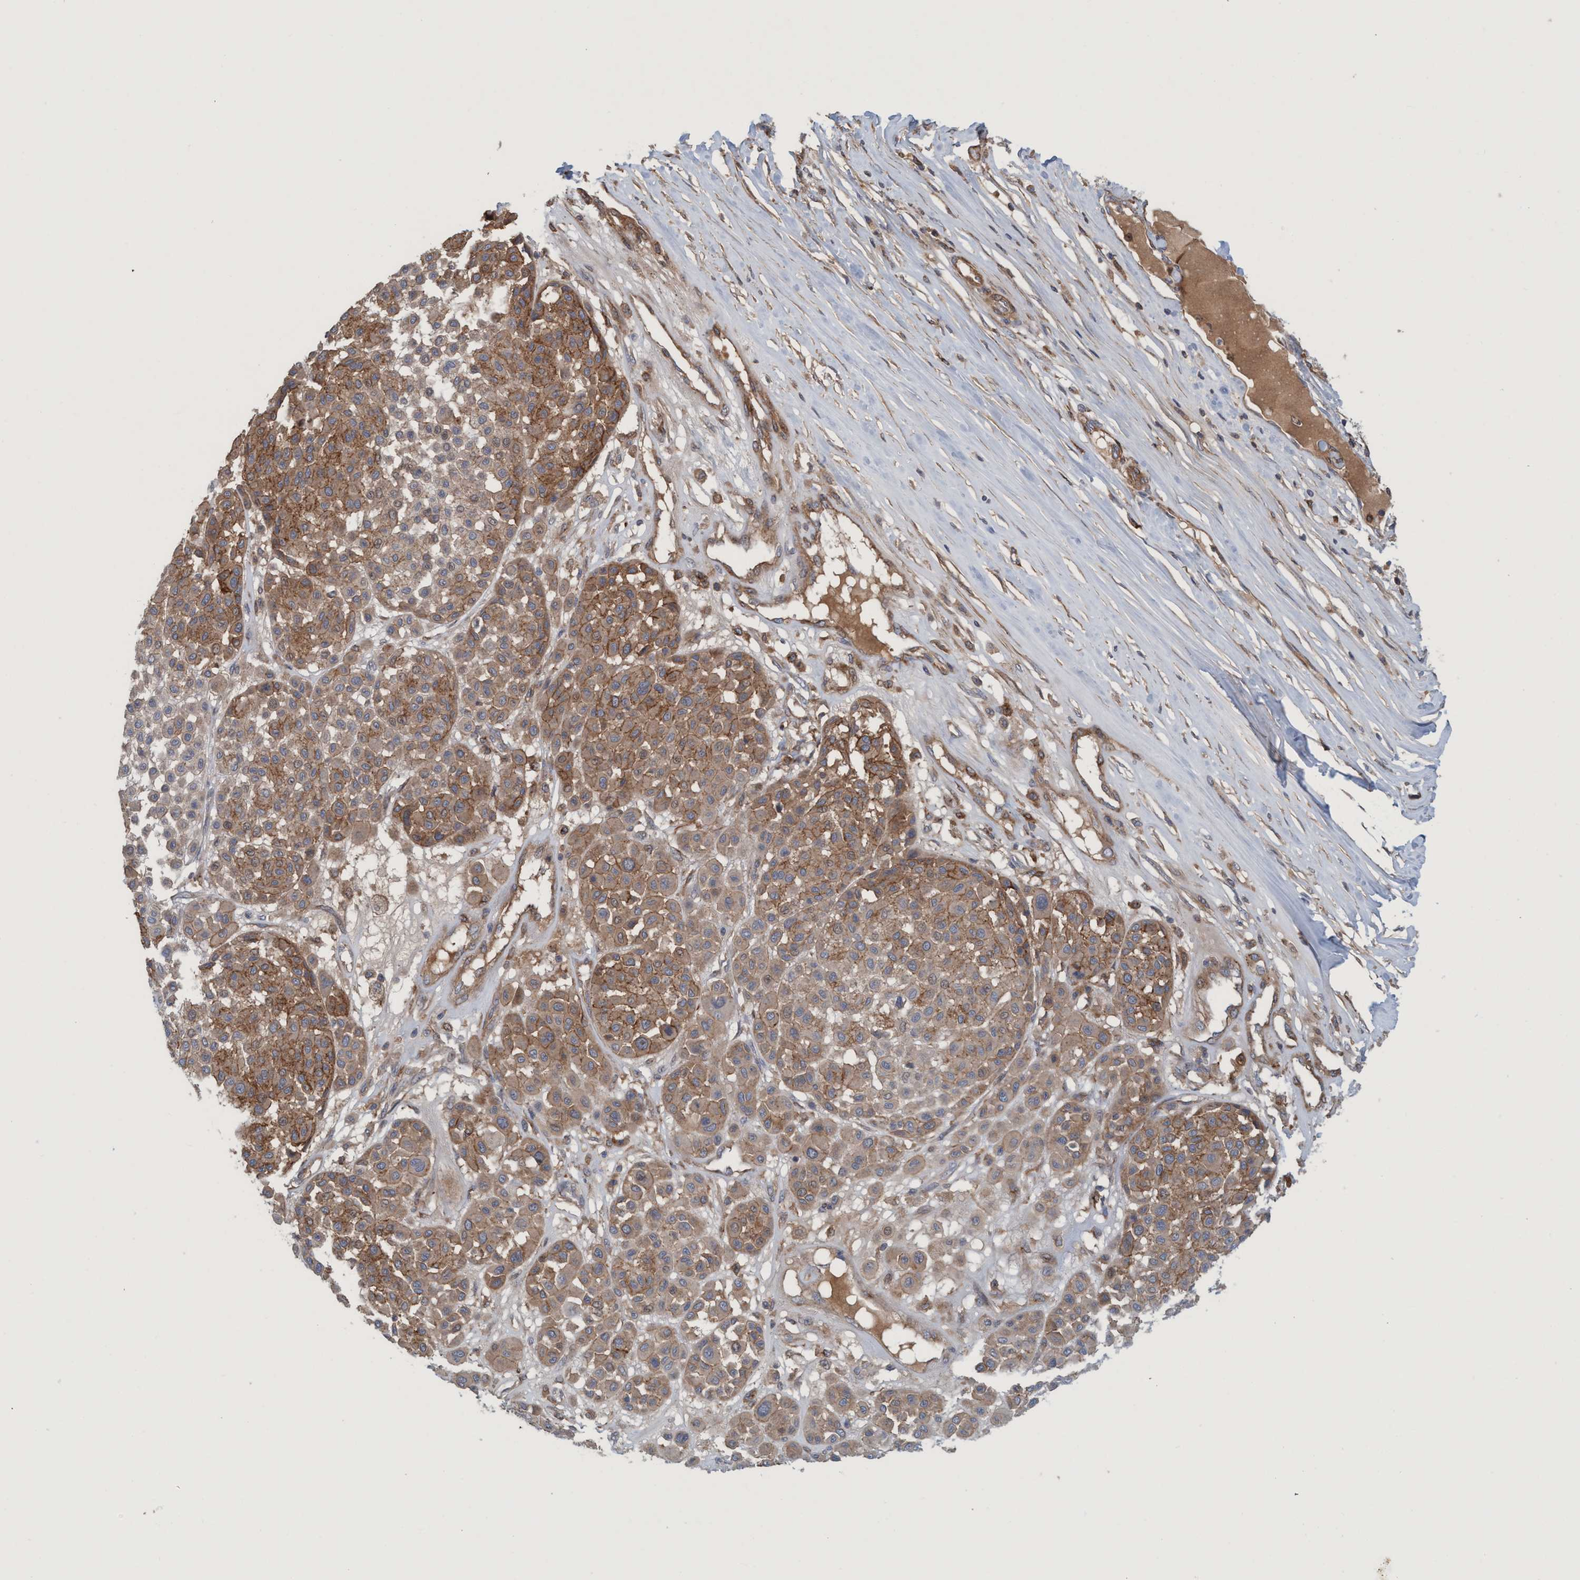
{"staining": {"intensity": "strong", "quantity": ">75%", "location": "cytoplasmic/membranous"}, "tissue": "melanoma", "cell_type": "Tumor cells", "image_type": "cancer", "snomed": [{"axis": "morphology", "description": "Malignant melanoma, Metastatic site"}, {"axis": "topography", "description": "Soft tissue"}], "caption": "This image displays melanoma stained with immunohistochemistry (IHC) to label a protein in brown. The cytoplasmic/membranous of tumor cells show strong positivity for the protein. Nuclei are counter-stained blue.", "gene": "SPECC1", "patient": {"sex": "male", "age": 41}}